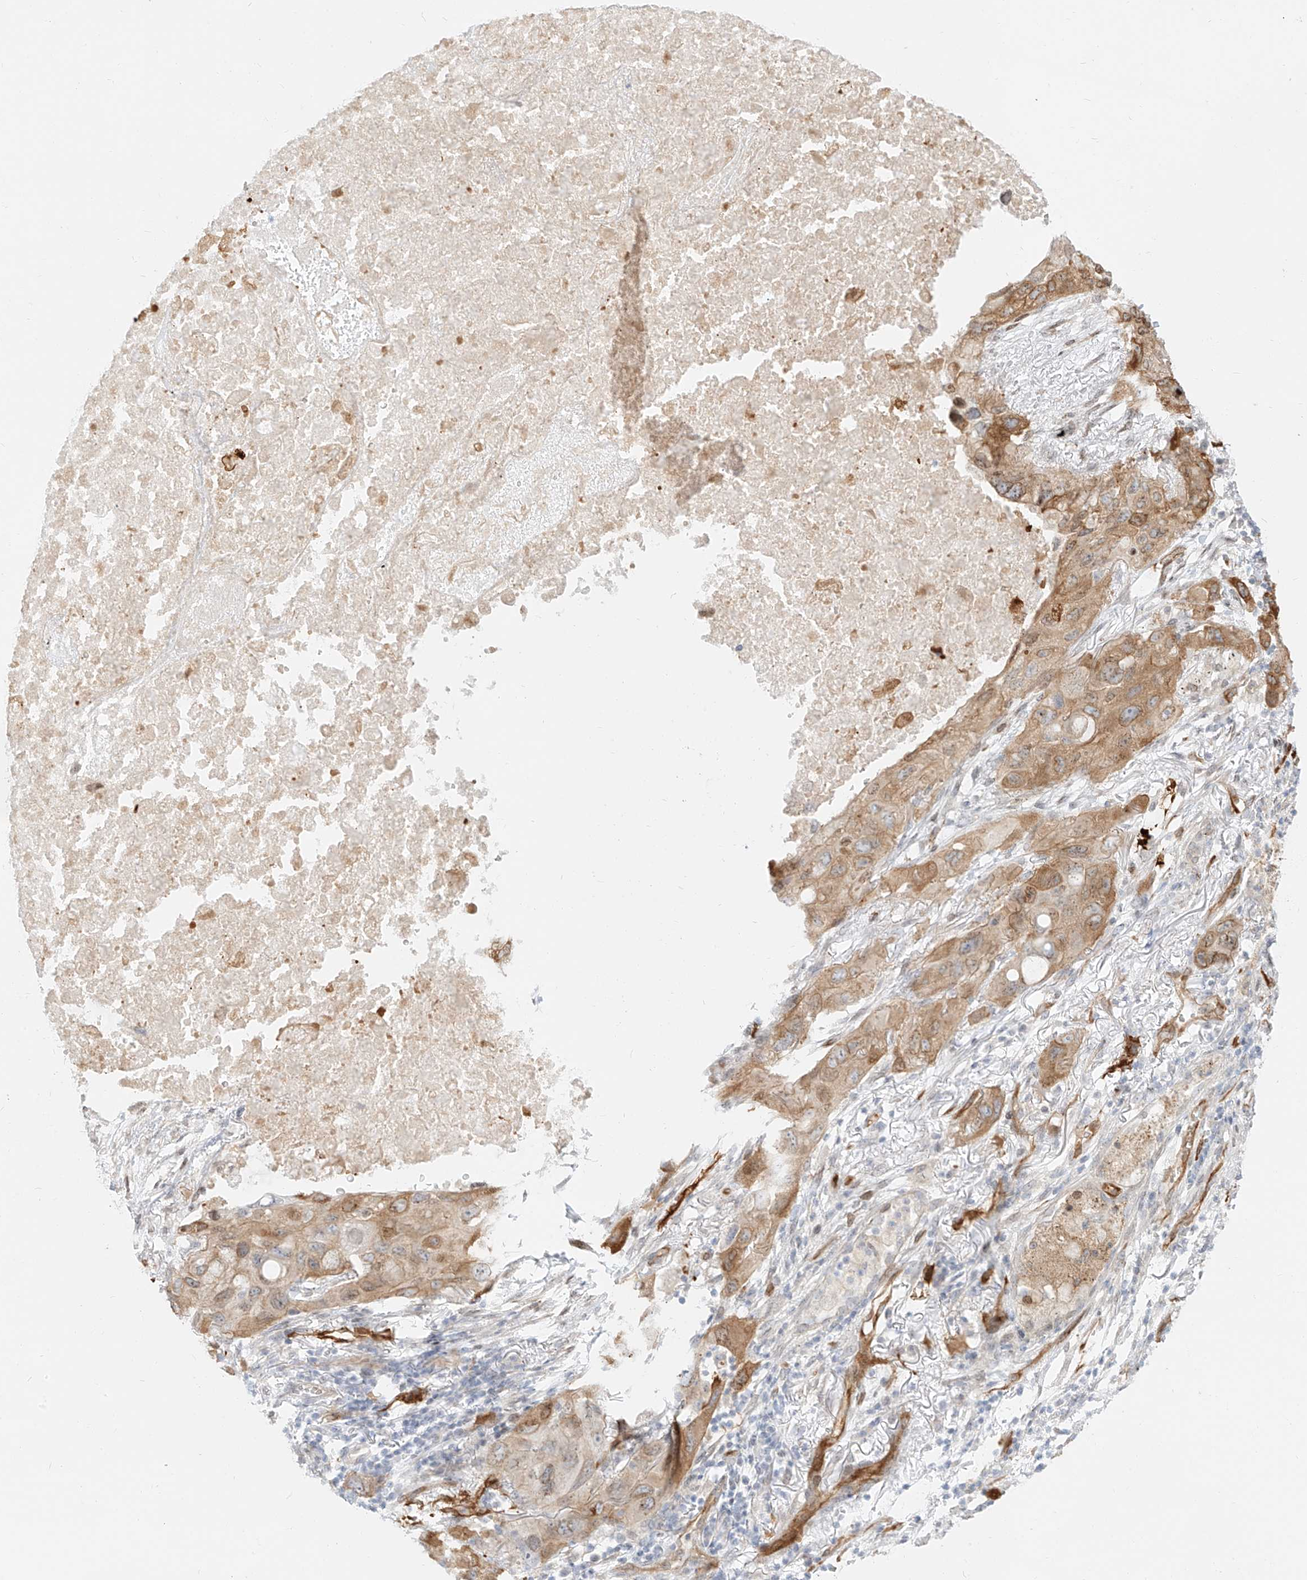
{"staining": {"intensity": "moderate", "quantity": "25%-75%", "location": "cytoplasmic/membranous,nuclear"}, "tissue": "lung cancer", "cell_type": "Tumor cells", "image_type": "cancer", "snomed": [{"axis": "morphology", "description": "Squamous cell carcinoma, NOS"}, {"axis": "topography", "description": "Lung"}], "caption": "There is medium levels of moderate cytoplasmic/membranous and nuclear expression in tumor cells of lung cancer (squamous cell carcinoma), as demonstrated by immunohistochemical staining (brown color).", "gene": "NHSL1", "patient": {"sex": "female", "age": 73}}